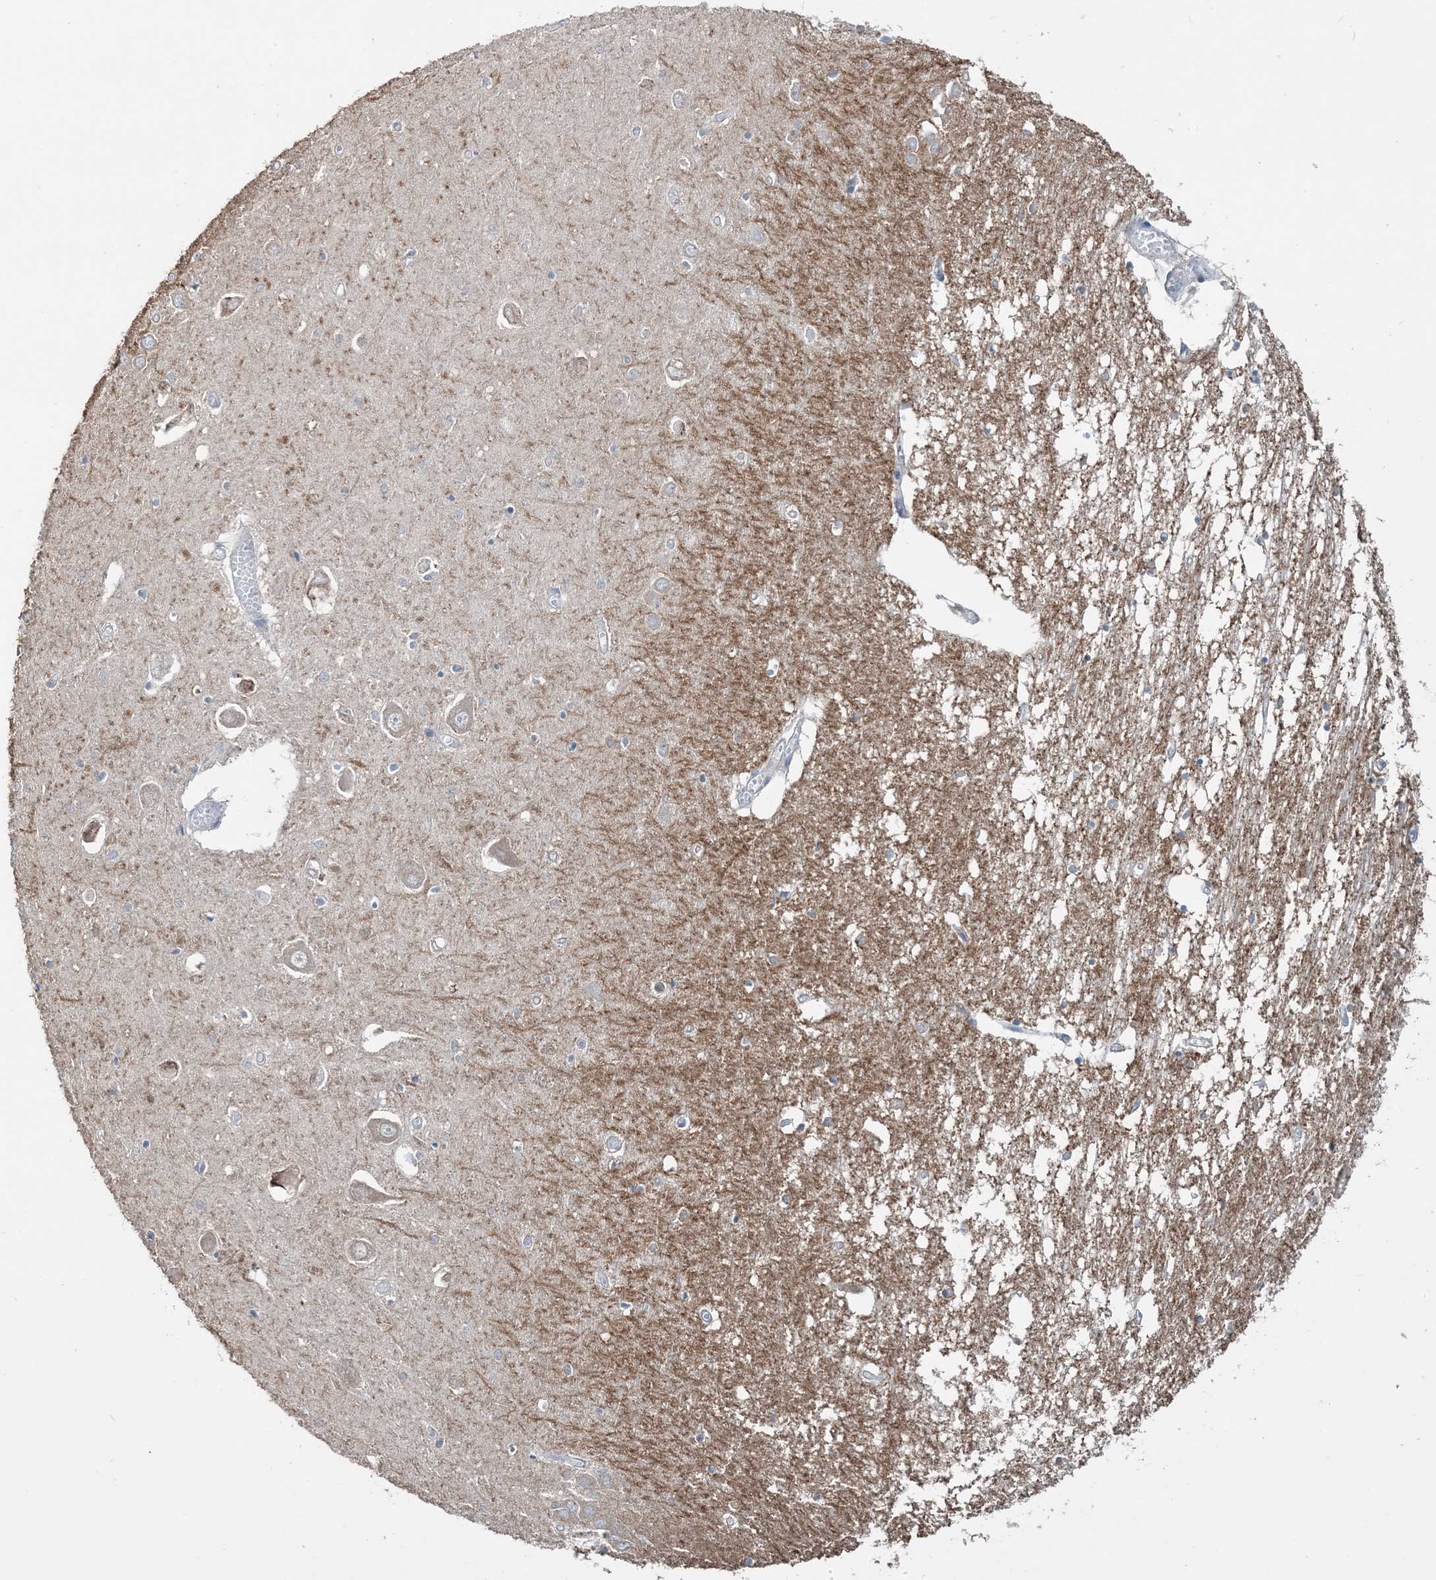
{"staining": {"intensity": "negative", "quantity": "none", "location": "none"}, "tissue": "hippocampus", "cell_type": "Glial cells", "image_type": "normal", "snomed": [{"axis": "morphology", "description": "Normal tissue, NOS"}, {"axis": "topography", "description": "Hippocampus"}], "caption": "Immunohistochemistry (IHC) photomicrograph of normal hippocampus: human hippocampus stained with DAB (3,3'-diaminobenzidine) displays no significant protein staining in glial cells. (DAB (3,3'-diaminobenzidine) immunohistochemistry with hematoxylin counter stain).", "gene": "TMLHE", "patient": {"sex": "male", "age": 70}}